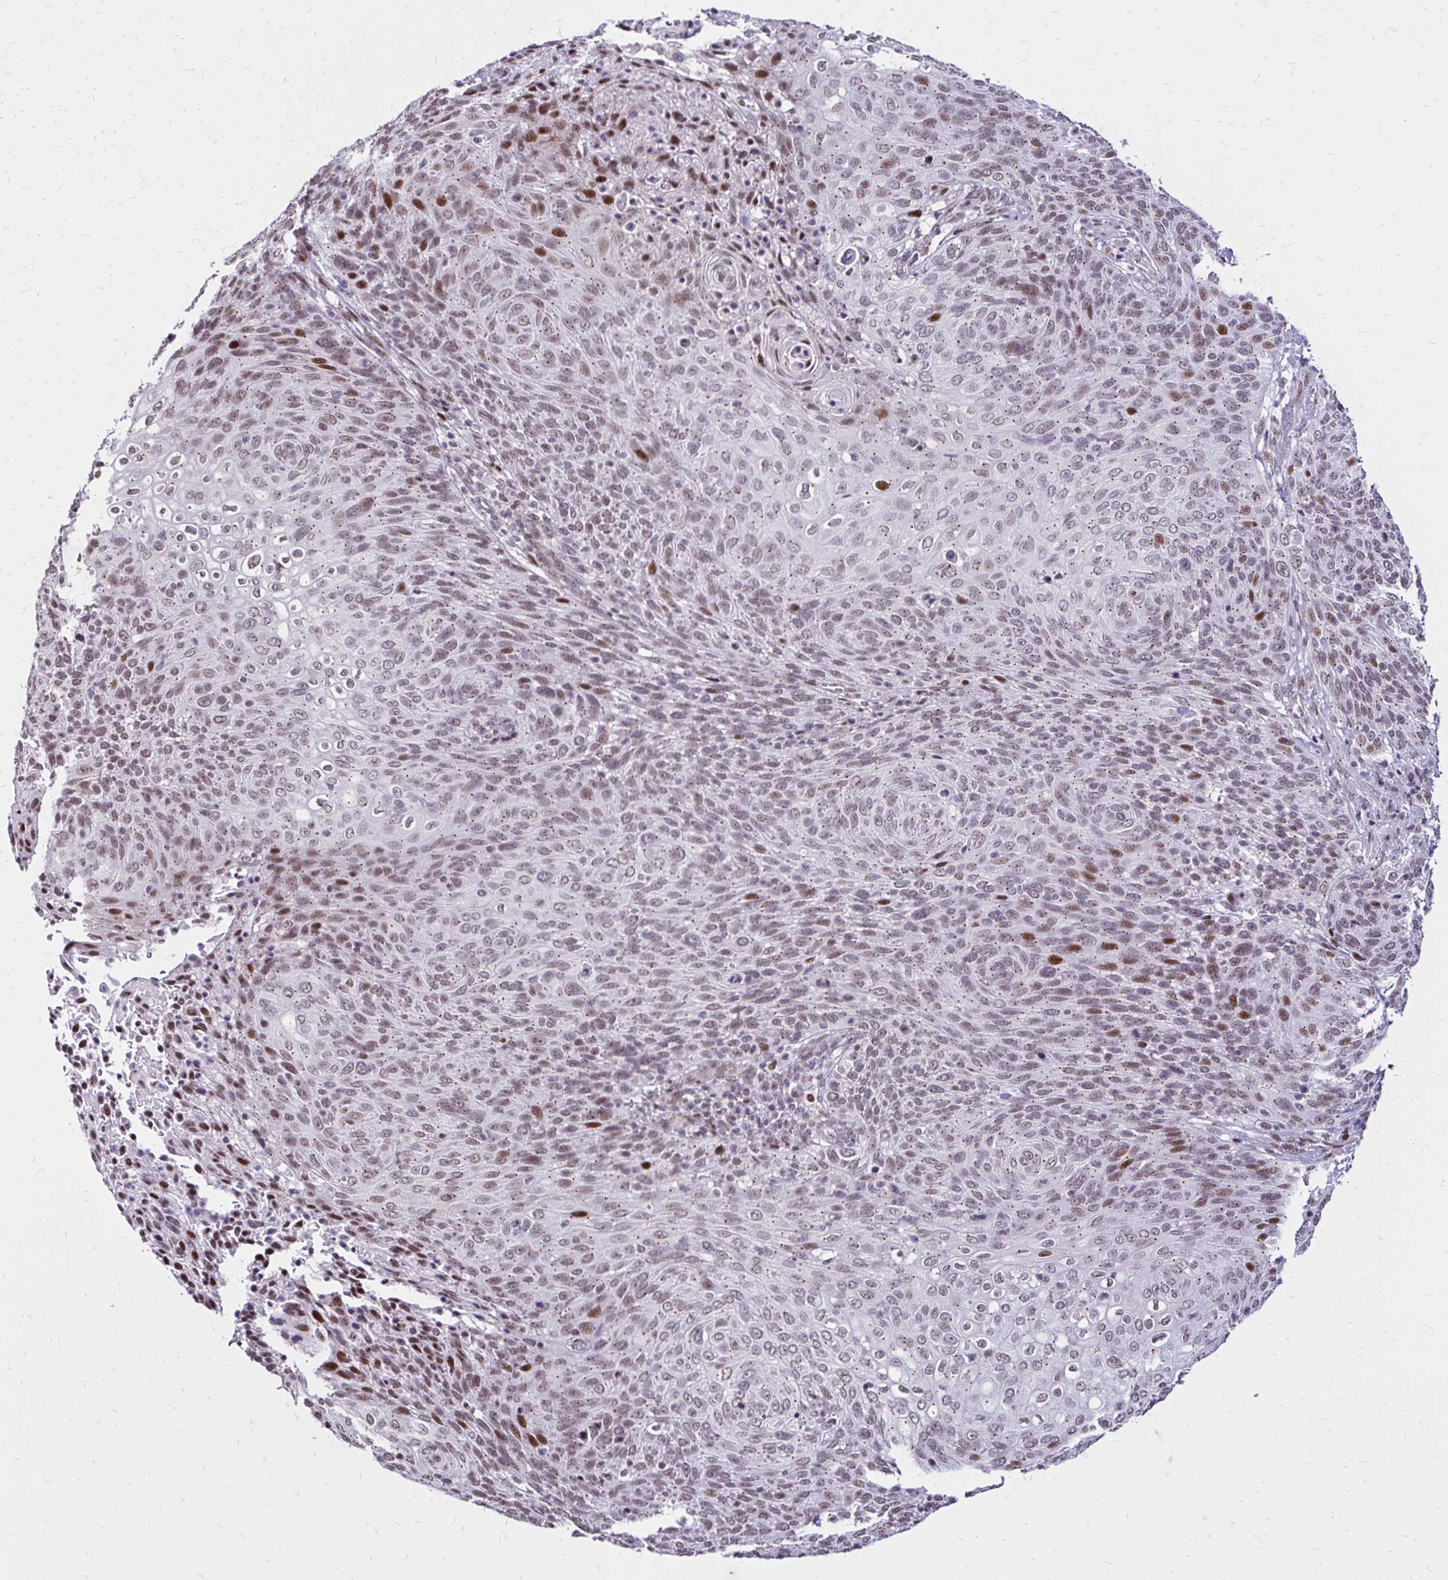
{"staining": {"intensity": "weak", "quantity": "25%-75%", "location": "cytoplasmic/membranous,nuclear"}, "tissue": "cervical cancer", "cell_type": "Tumor cells", "image_type": "cancer", "snomed": [{"axis": "morphology", "description": "Squamous cell carcinoma, NOS"}, {"axis": "topography", "description": "Cervix"}], "caption": "The micrograph shows immunohistochemical staining of squamous cell carcinoma (cervical). There is weak cytoplasmic/membranous and nuclear positivity is appreciated in about 25%-75% of tumor cells. The protein of interest is shown in brown color, while the nuclei are stained blue.", "gene": "TOB1", "patient": {"sex": "female", "age": 31}}